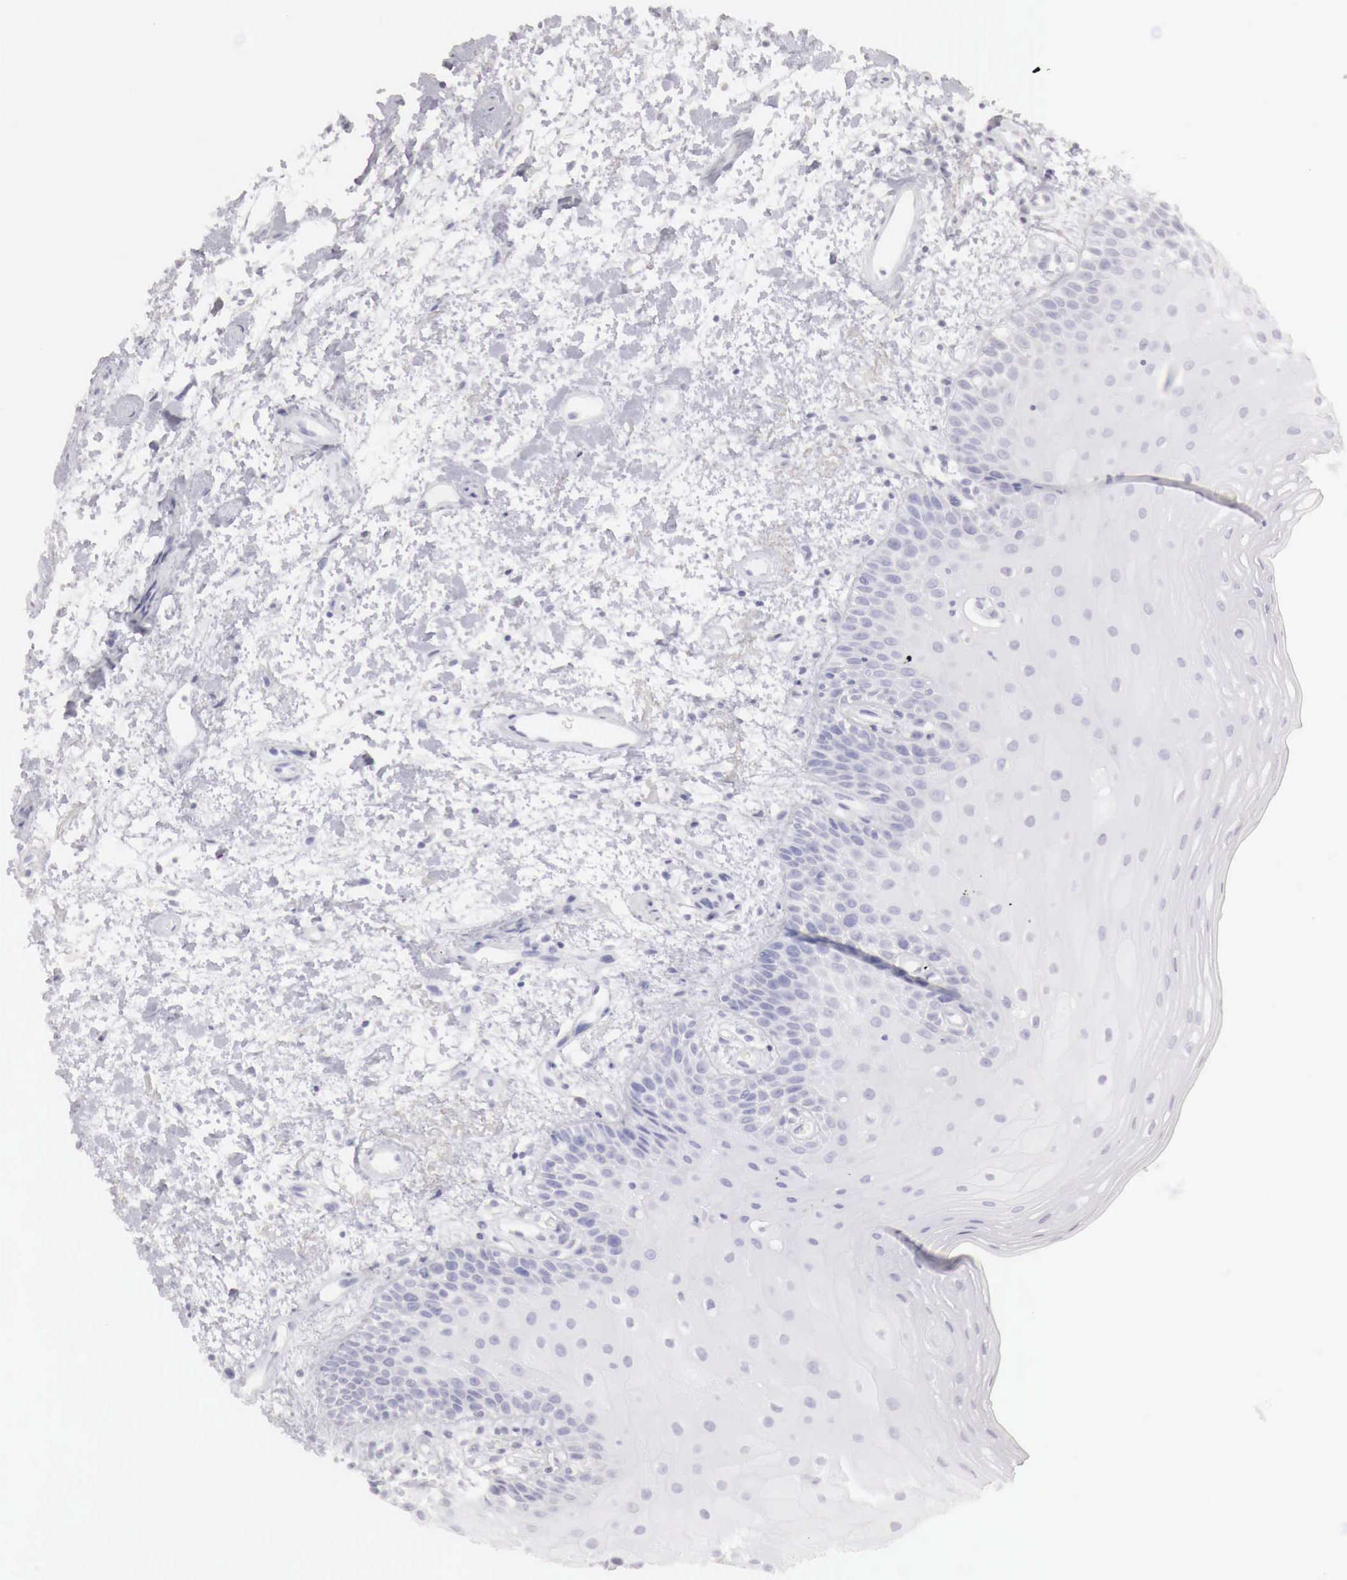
{"staining": {"intensity": "negative", "quantity": "none", "location": "none"}, "tissue": "oral mucosa", "cell_type": "Squamous epithelial cells", "image_type": "normal", "snomed": [{"axis": "morphology", "description": "Normal tissue, NOS"}, {"axis": "topography", "description": "Oral tissue"}], "caption": "Immunohistochemistry micrograph of benign oral mucosa stained for a protein (brown), which exhibits no positivity in squamous epithelial cells.", "gene": "RENBP", "patient": {"sex": "female", "age": 79}}